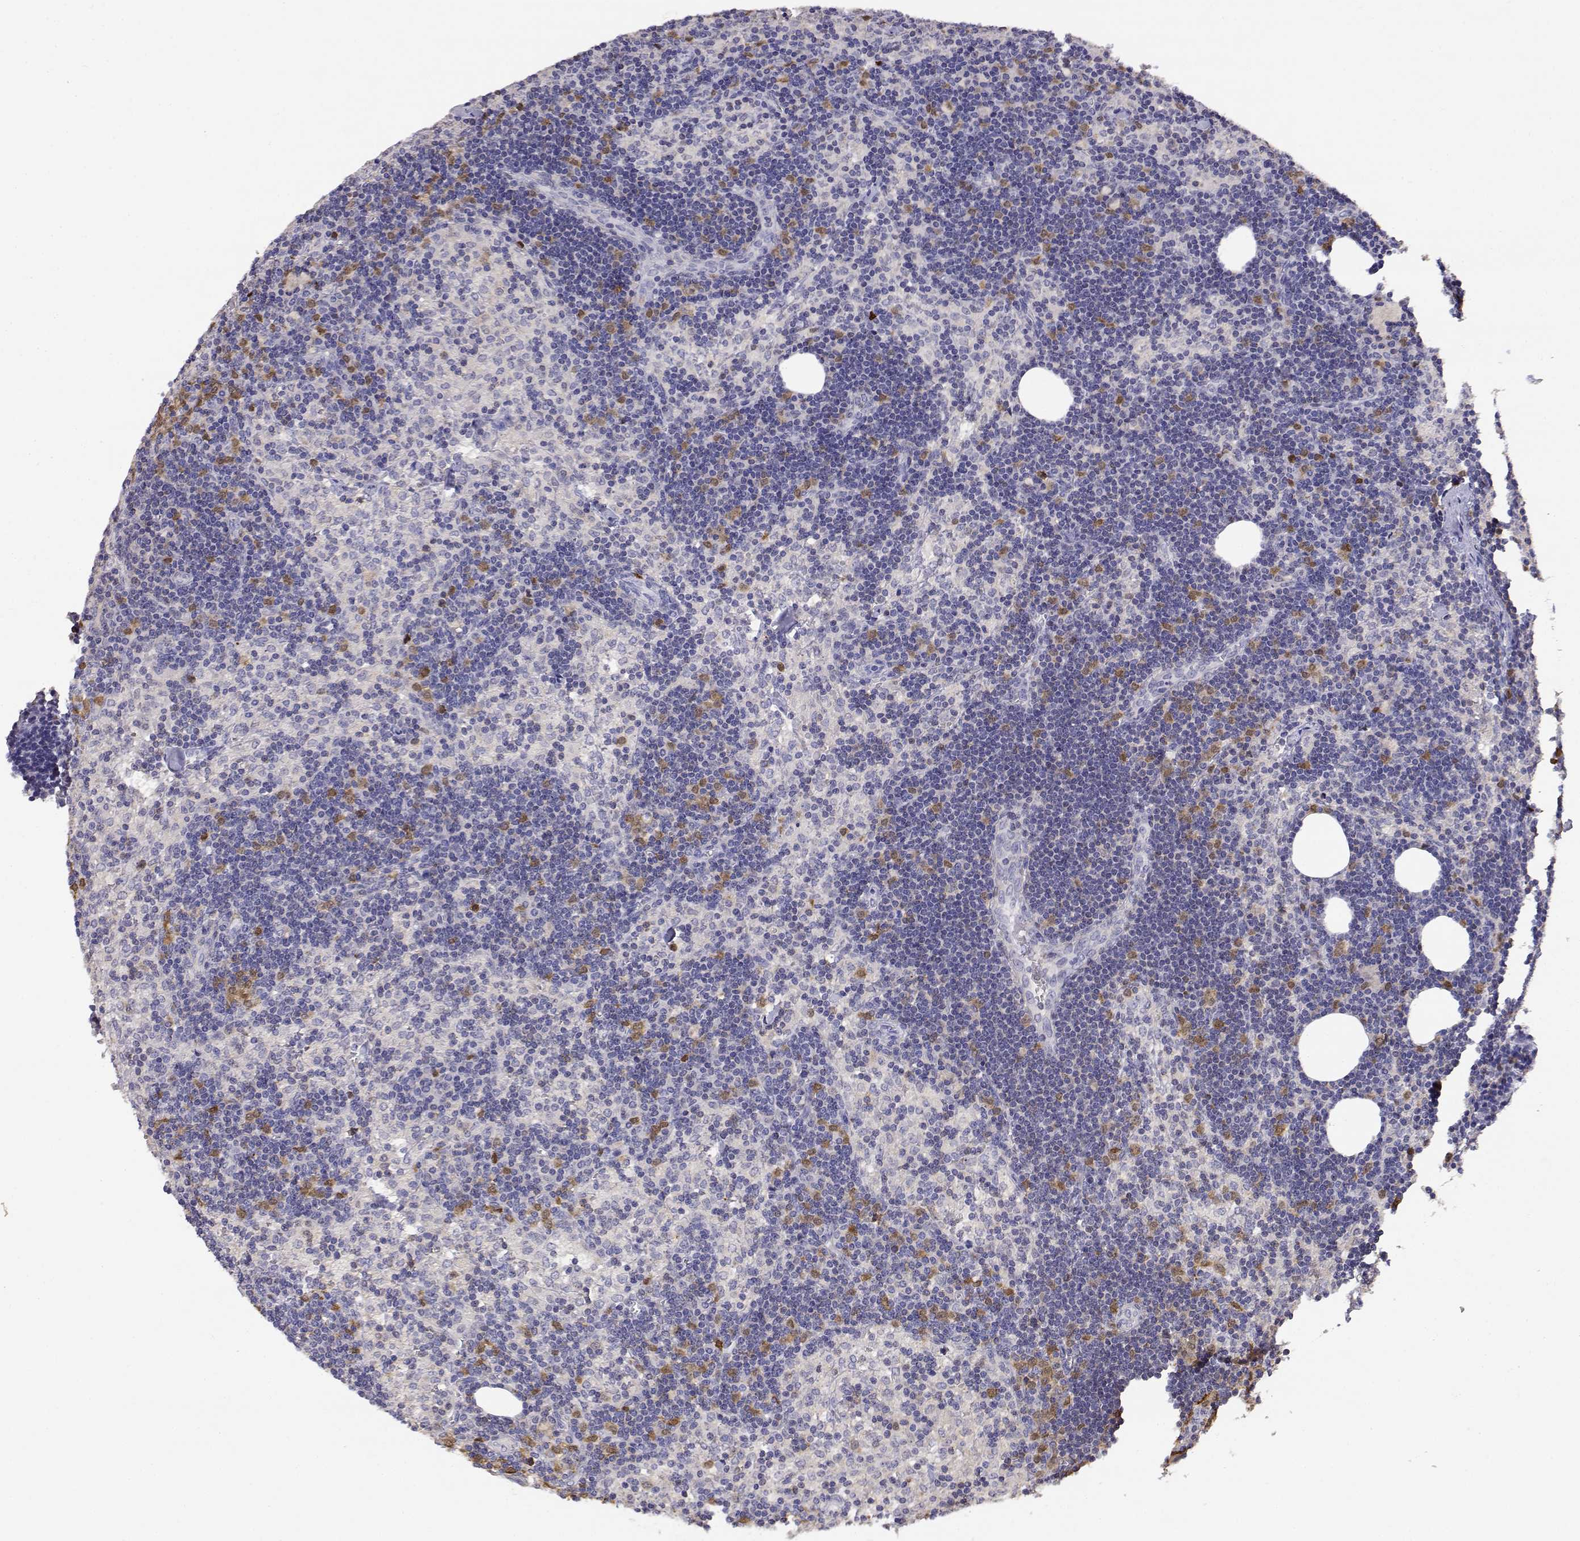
{"staining": {"intensity": "weak", "quantity": "<25%", "location": "nuclear"}, "tissue": "lymph node", "cell_type": "Germinal center cells", "image_type": "normal", "snomed": [{"axis": "morphology", "description": "Normal tissue, NOS"}, {"axis": "topography", "description": "Lymph node"}], "caption": "A high-resolution micrograph shows immunohistochemistry staining of unremarkable lymph node, which displays no significant staining in germinal center cells.", "gene": "ADA", "patient": {"sex": "female", "age": 52}}